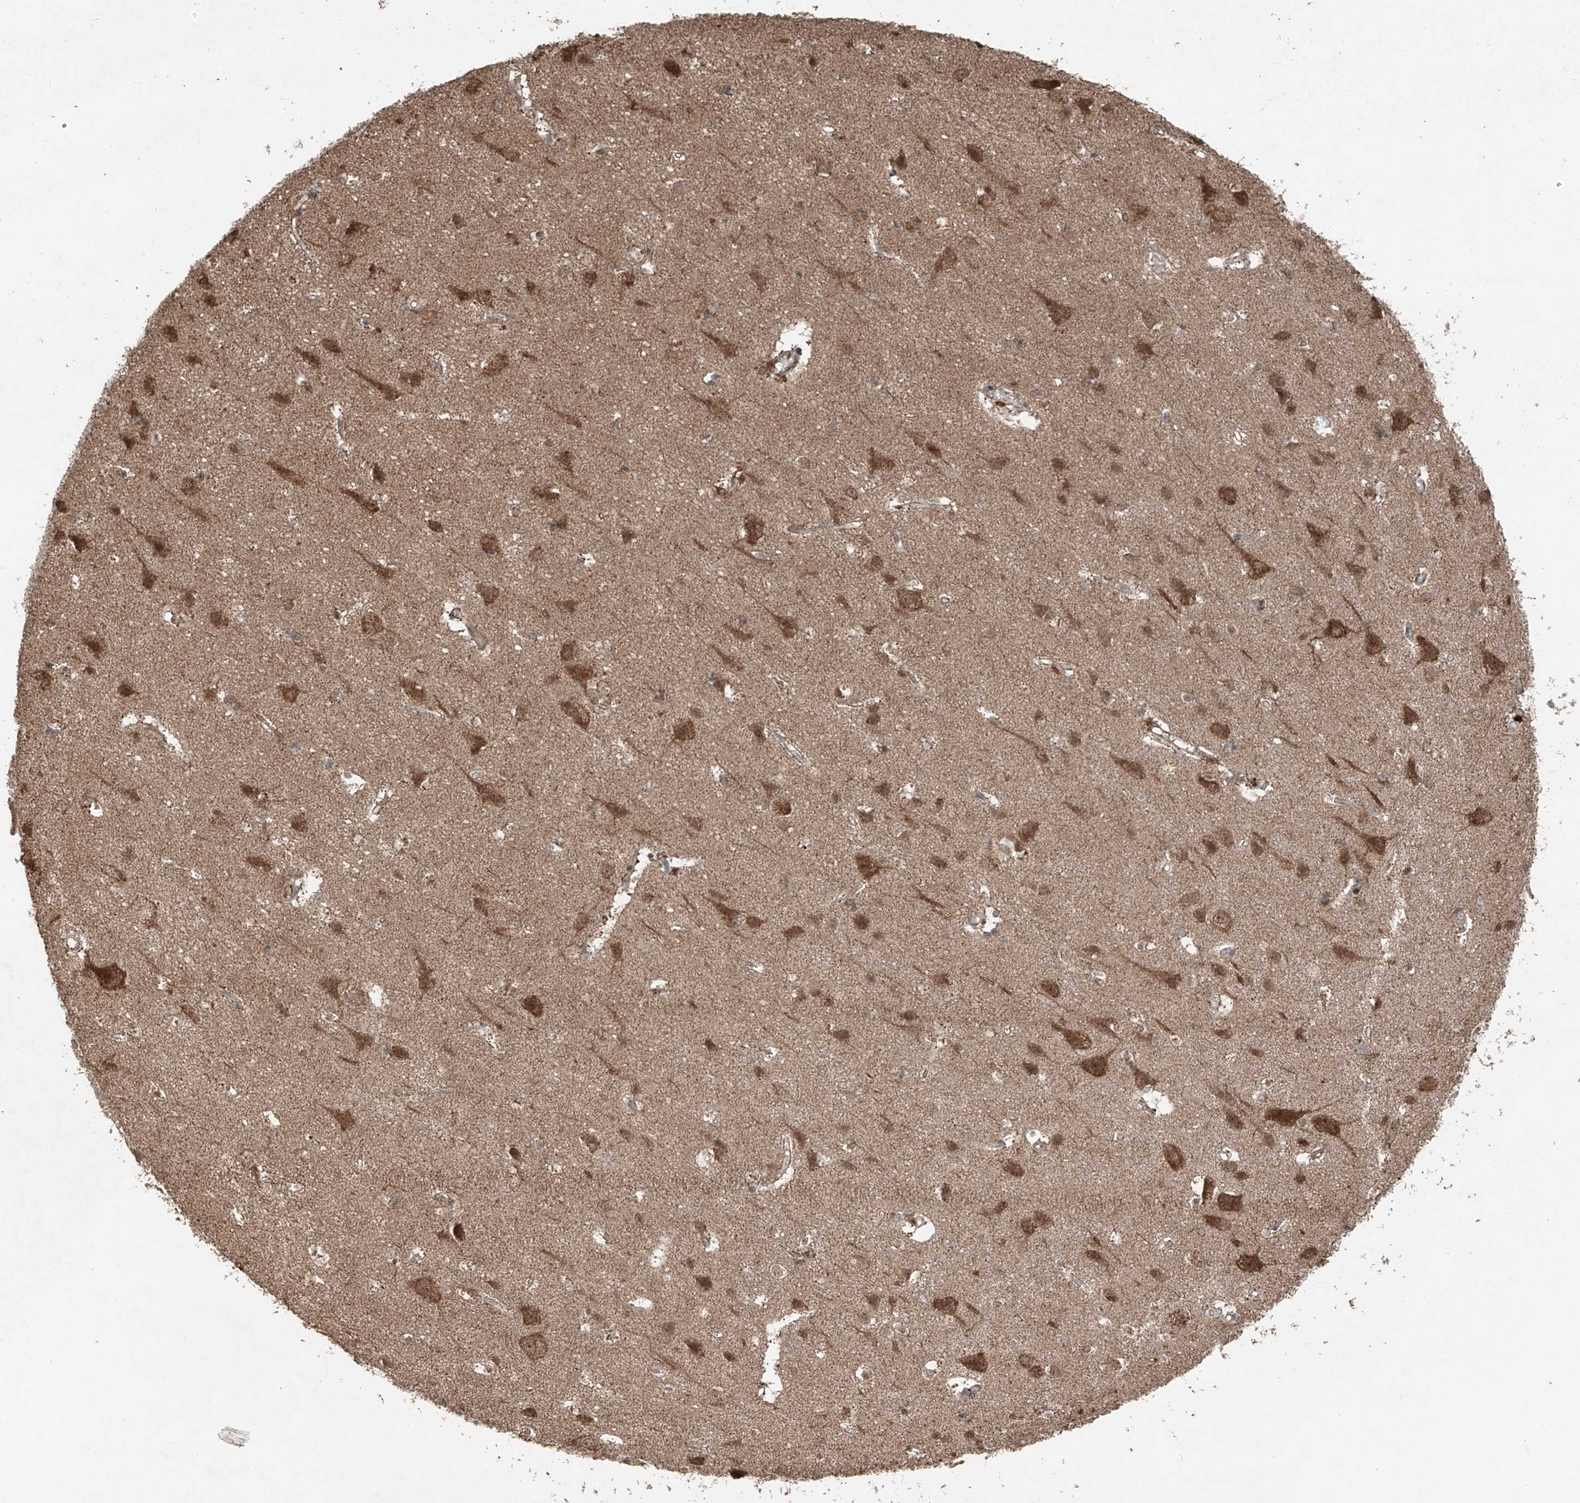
{"staining": {"intensity": "strong", "quantity": "25%-75%", "location": "cytoplasmic/membranous"}, "tissue": "cerebral cortex", "cell_type": "Endothelial cells", "image_type": "normal", "snomed": [{"axis": "morphology", "description": "Normal tissue, NOS"}, {"axis": "topography", "description": "Cerebral cortex"}], "caption": "Immunohistochemistry staining of benign cerebral cortex, which reveals high levels of strong cytoplasmic/membranous positivity in about 25%-75% of endothelial cells indicating strong cytoplasmic/membranous protein positivity. The staining was performed using DAB (brown) for protein detection and nuclei were counterstained in hematoxylin (blue).", "gene": "ZNF620", "patient": {"sex": "male", "age": 54}}